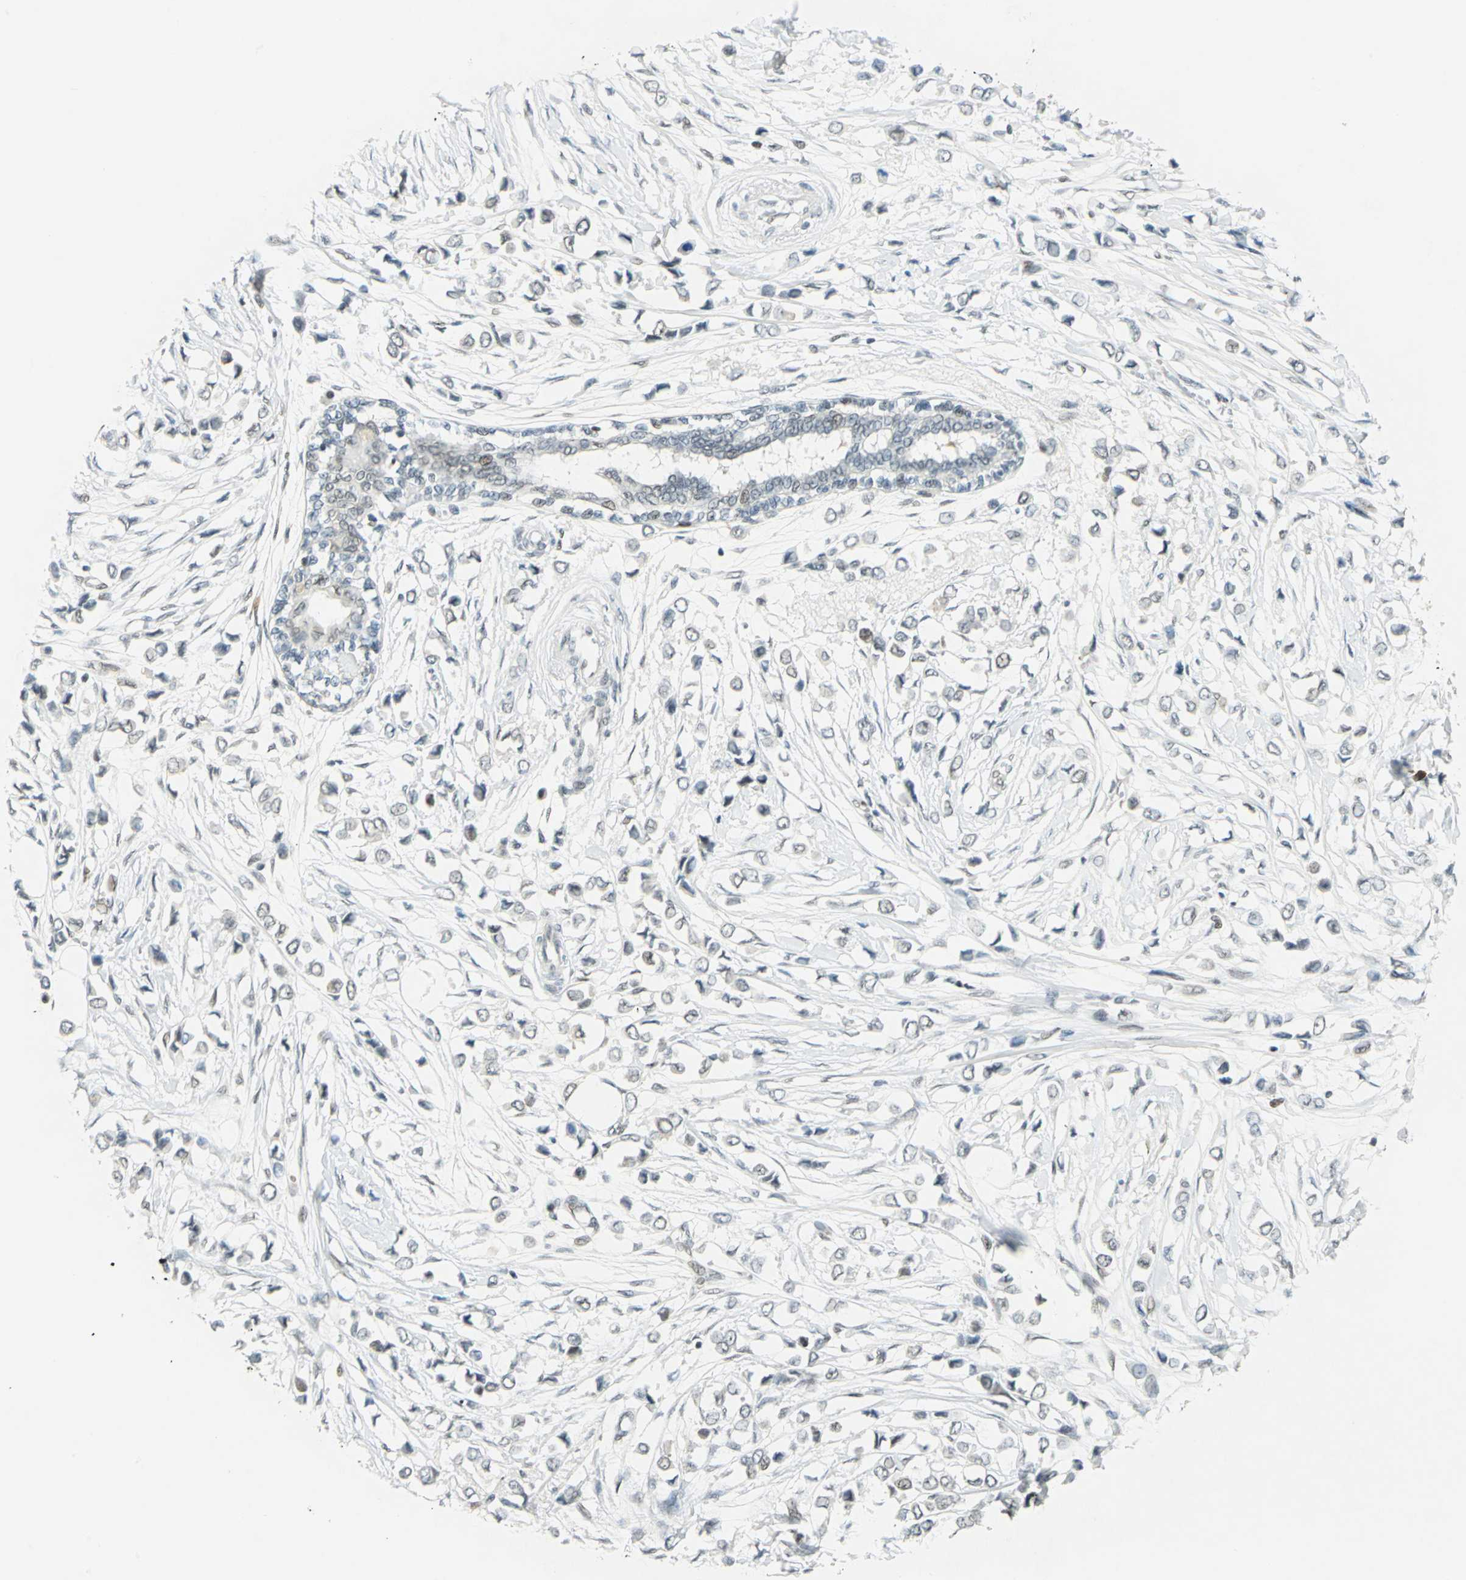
{"staining": {"intensity": "weak", "quantity": "<25%", "location": "nuclear"}, "tissue": "breast cancer", "cell_type": "Tumor cells", "image_type": "cancer", "snomed": [{"axis": "morphology", "description": "Lobular carcinoma"}, {"axis": "topography", "description": "Breast"}], "caption": "Breast cancer stained for a protein using immunohistochemistry displays no positivity tumor cells.", "gene": "MTMR10", "patient": {"sex": "female", "age": 51}}